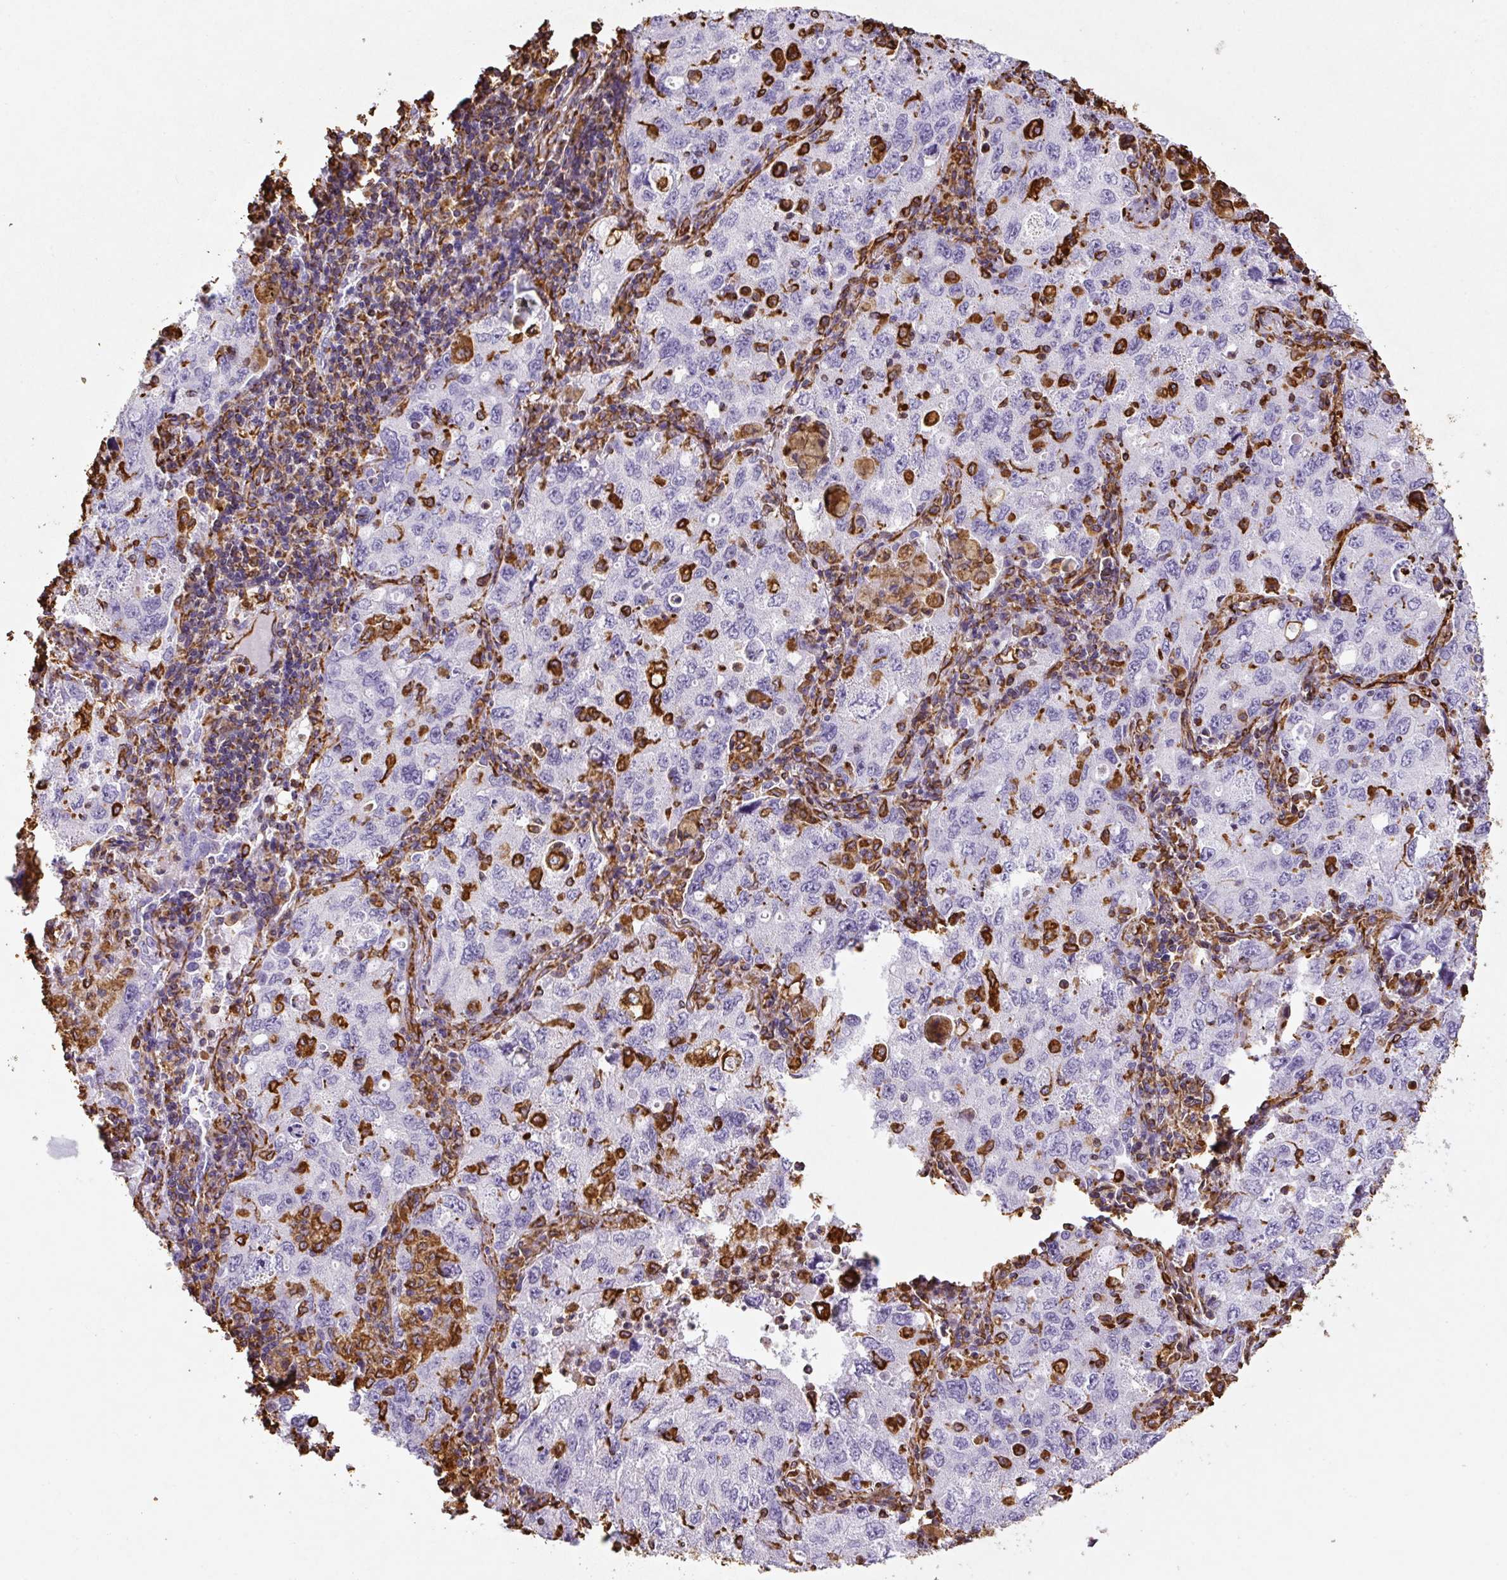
{"staining": {"intensity": "negative", "quantity": "none", "location": "none"}, "tissue": "lung cancer", "cell_type": "Tumor cells", "image_type": "cancer", "snomed": [{"axis": "morphology", "description": "Adenocarcinoma, NOS"}, {"axis": "topography", "description": "Lung"}], "caption": "Human lung cancer stained for a protein using IHC demonstrates no expression in tumor cells.", "gene": "VIM", "patient": {"sex": "female", "age": 57}}